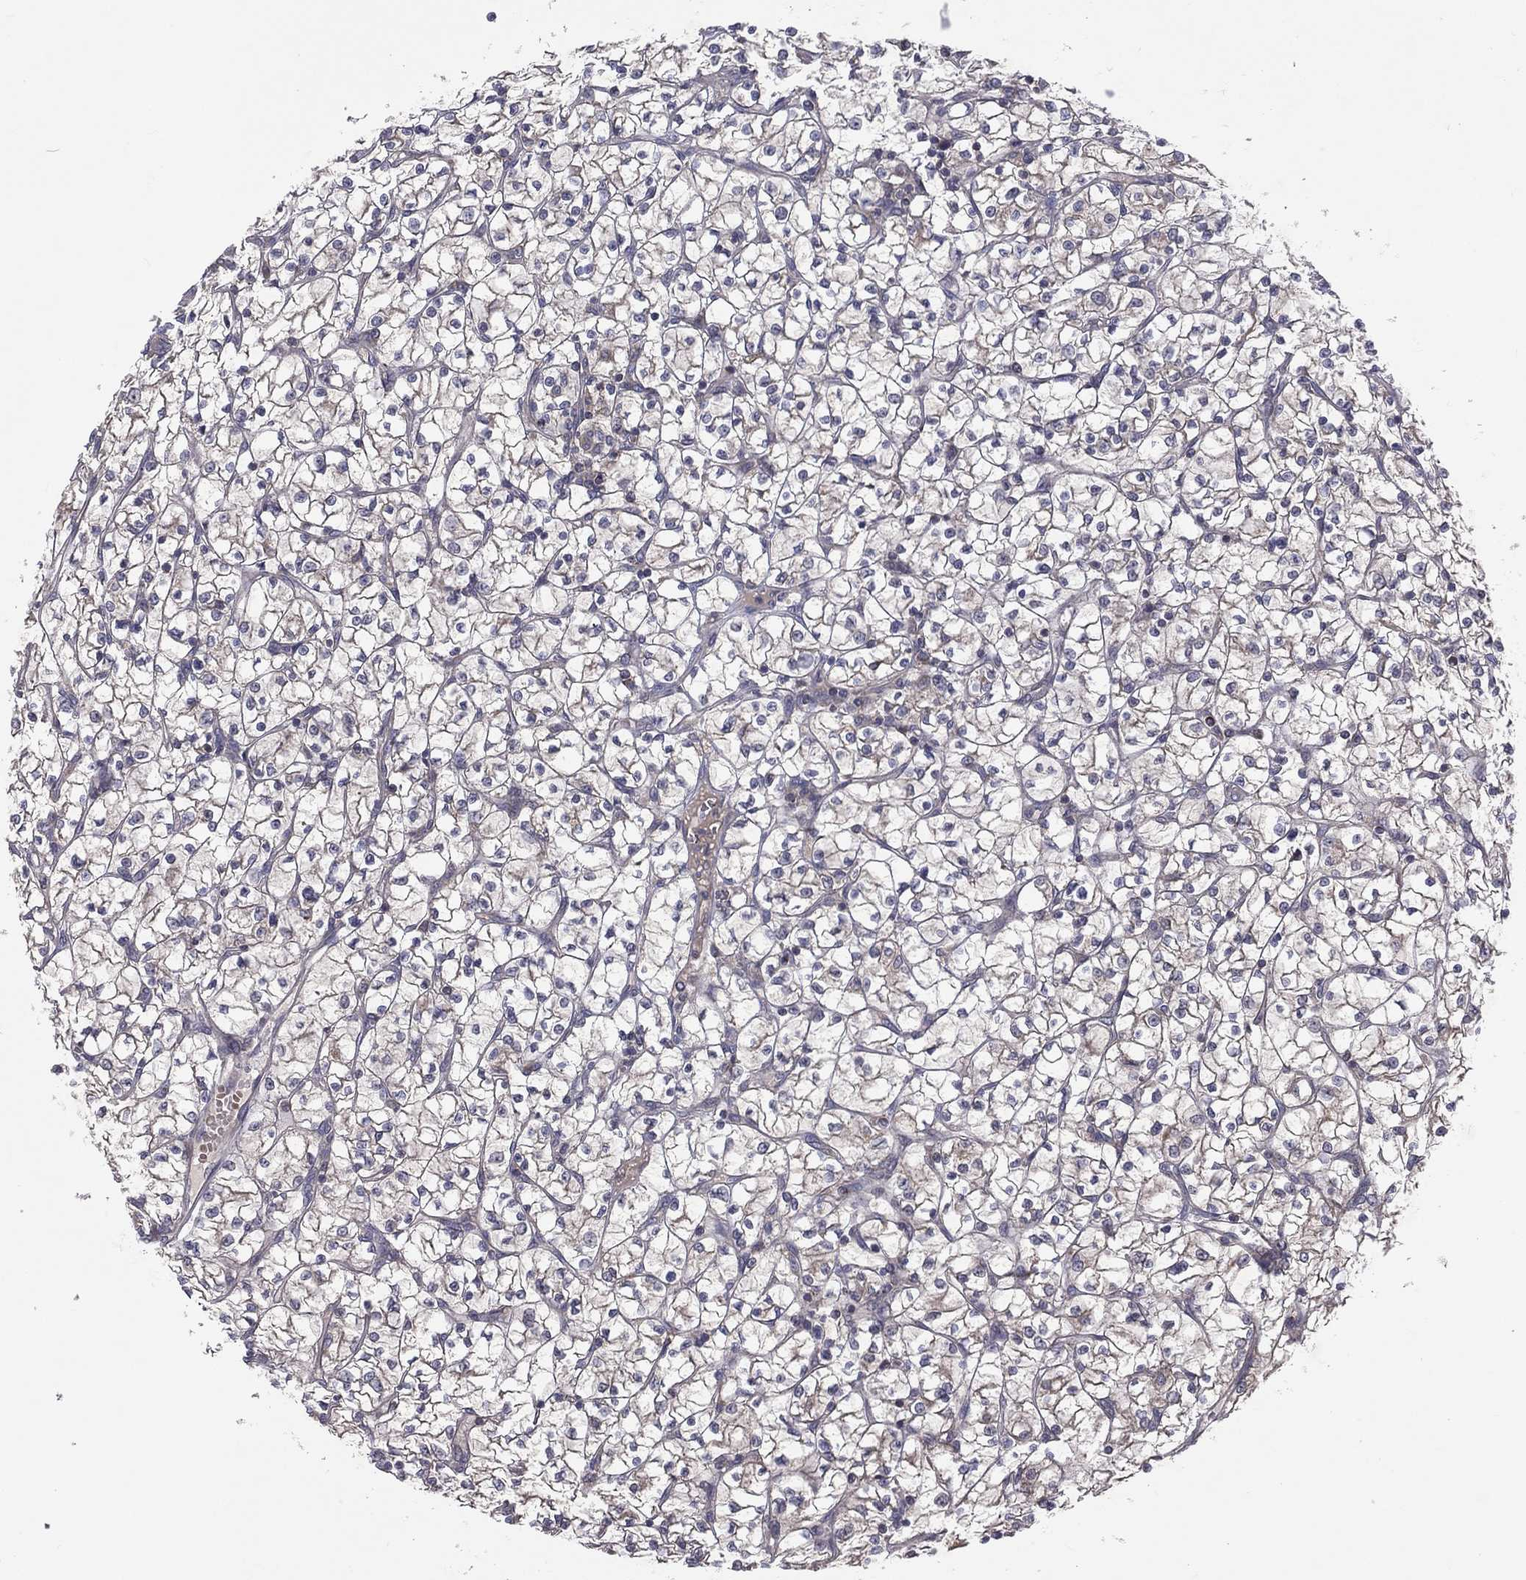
{"staining": {"intensity": "negative", "quantity": "none", "location": "none"}, "tissue": "renal cancer", "cell_type": "Tumor cells", "image_type": "cancer", "snomed": [{"axis": "morphology", "description": "Adenocarcinoma, NOS"}, {"axis": "topography", "description": "Kidney"}], "caption": "The micrograph shows no staining of tumor cells in renal cancer (adenocarcinoma).", "gene": "STARD3", "patient": {"sex": "female", "age": 64}}